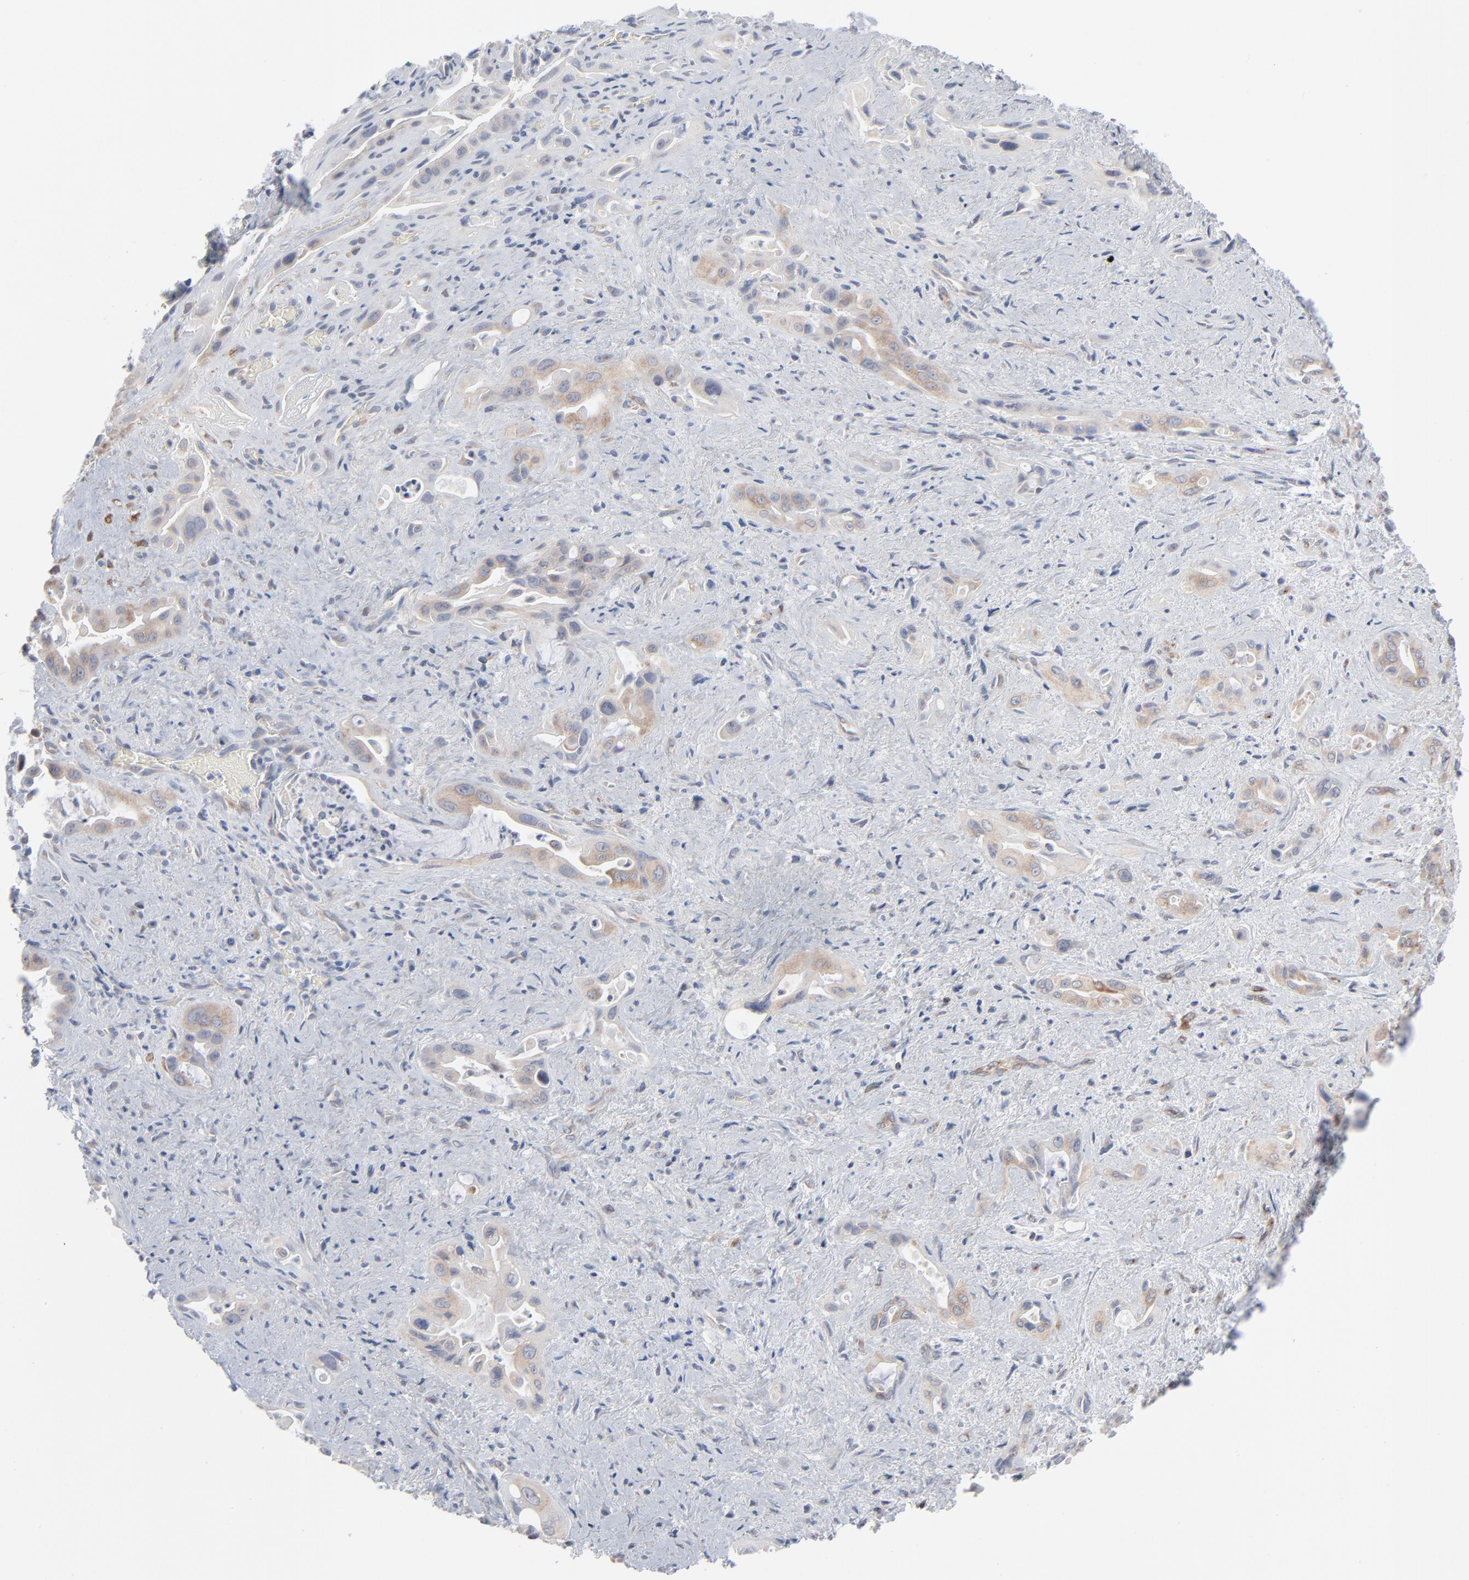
{"staining": {"intensity": "weak", "quantity": ">75%", "location": "cytoplasmic/membranous"}, "tissue": "pancreatic cancer", "cell_type": "Tumor cells", "image_type": "cancer", "snomed": [{"axis": "morphology", "description": "Adenocarcinoma, NOS"}, {"axis": "topography", "description": "Pancreas"}], "caption": "Protein analysis of pancreatic adenocarcinoma tissue displays weak cytoplasmic/membranous staining in approximately >75% of tumor cells.", "gene": "KDSR", "patient": {"sex": "male", "age": 77}}